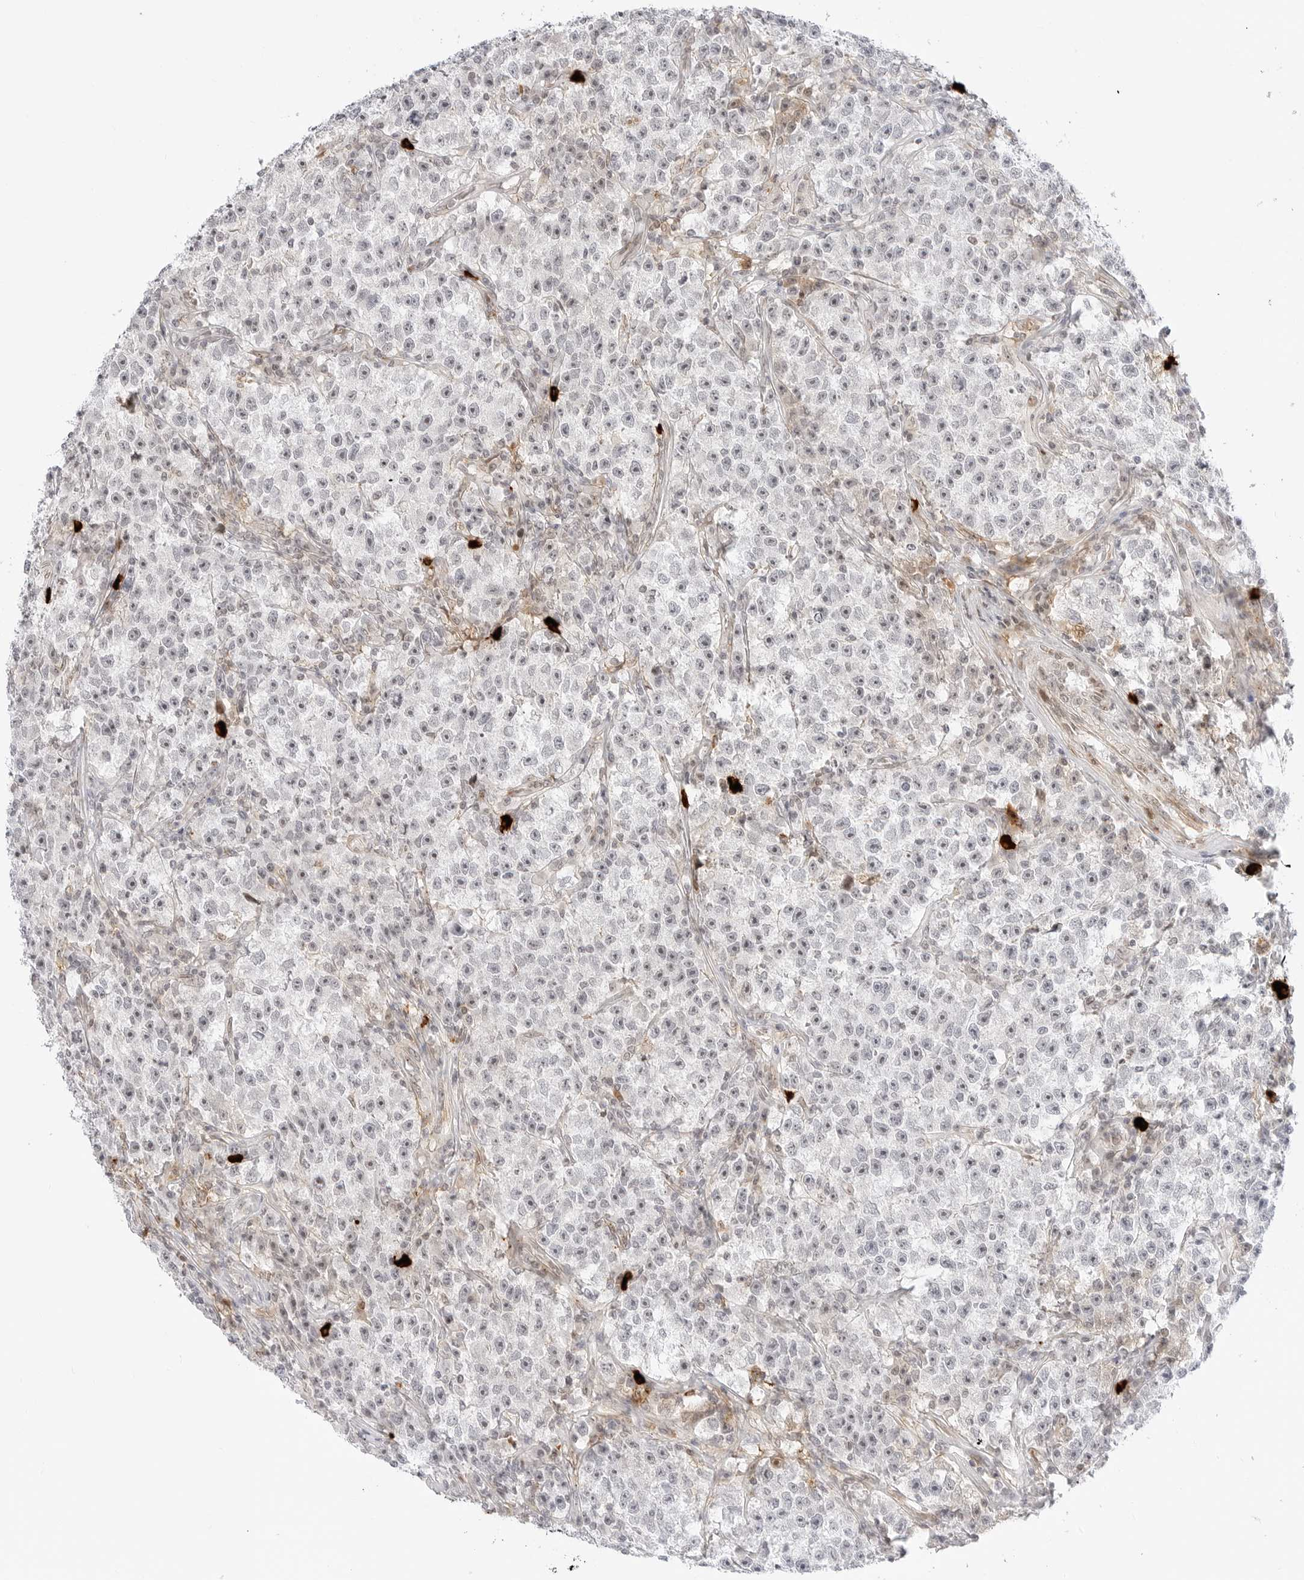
{"staining": {"intensity": "negative", "quantity": "none", "location": "none"}, "tissue": "testis cancer", "cell_type": "Tumor cells", "image_type": "cancer", "snomed": [{"axis": "morphology", "description": "Seminoma, NOS"}, {"axis": "topography", "description": "Testis"}], "caption": "The photomicrograph exhibits no staining of tumor cells in testis cancer.", "gene": "HIPK3", "patient": {"sex": "male", "age": 22}}